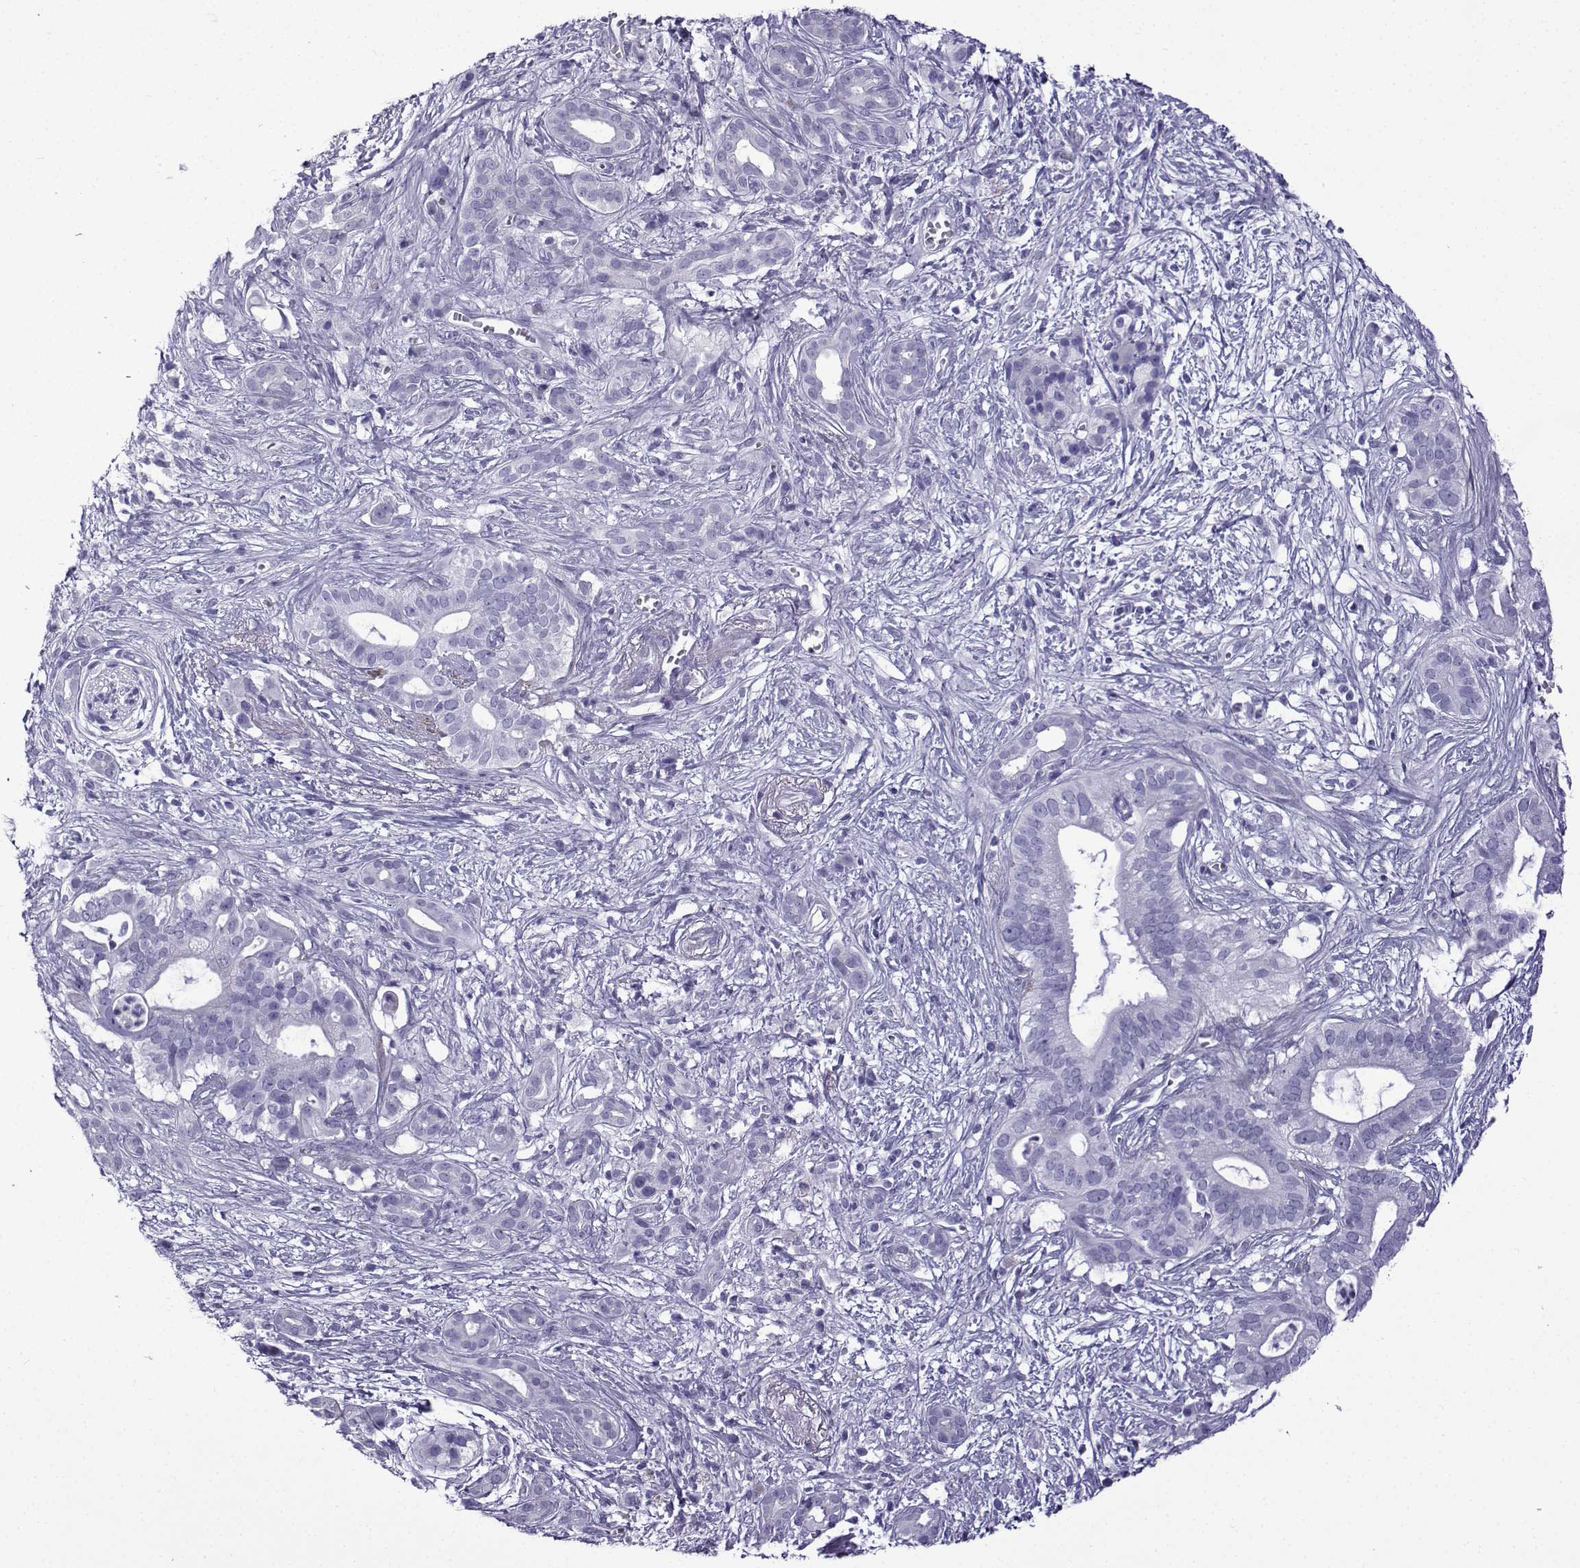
{"staining": {"intensity": "negative", "quantity": "none", "location": "none"}, "tissue": "pancreatic cancer", "cell_type": "Tumor cells", "image_type": "cancer", "snomed": [{"axis": "morphology", "description": "Adenocarcinoma, NOS"}, {"axis": "topography", "description": "Pancreas"}], "caption": "Histopathology image shows no protein staining in tumor cells of pancreatic adenocarcinoma tissue.", "gene": "KCNF1", "patient": {"sex": "male", "age": 61}}